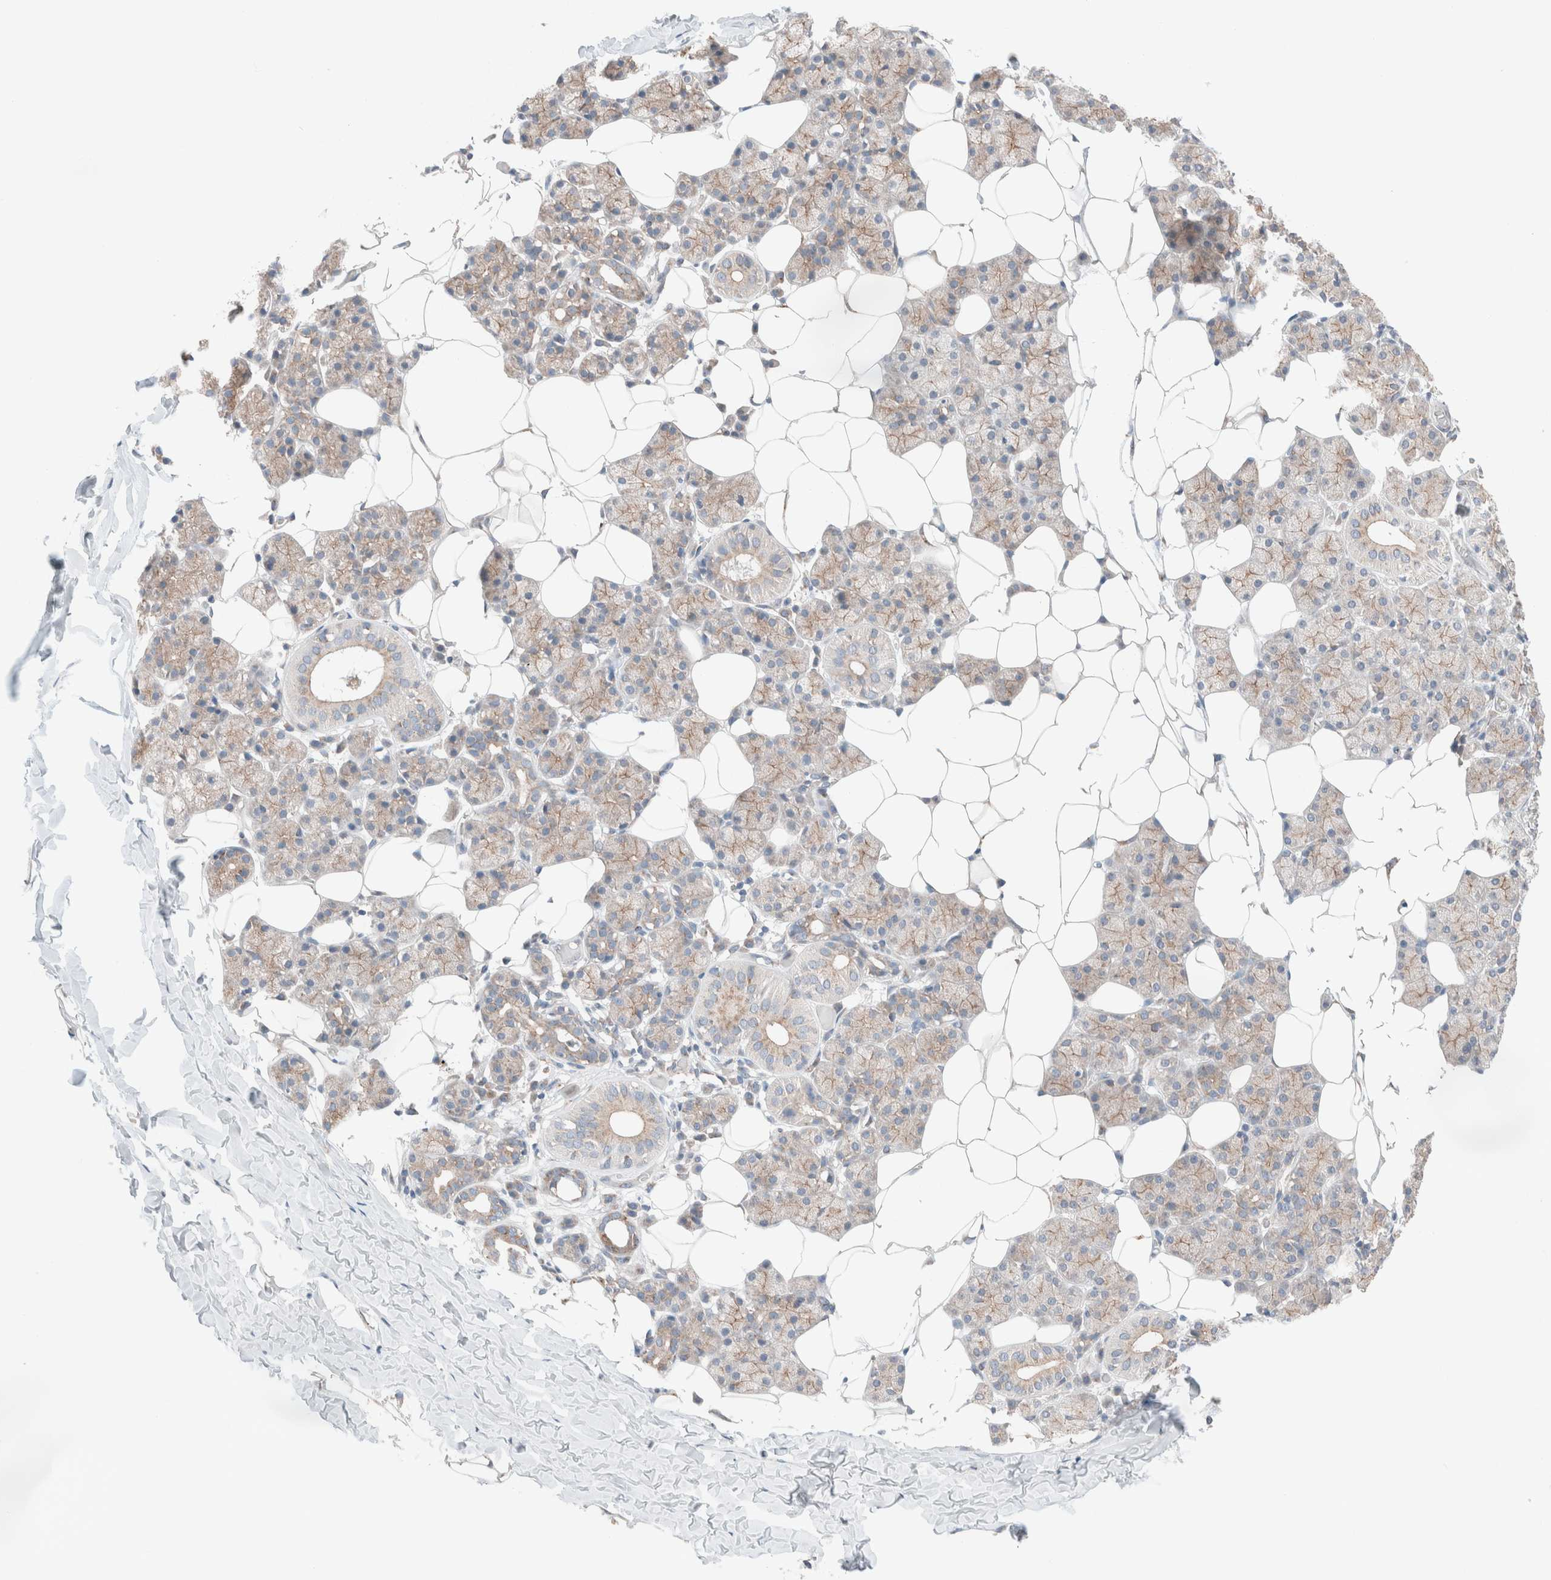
{"staining": {"intensity": "weak", "quantity": "25%-75%", "location": "cytoplasmic/membranous"}, "tissue": "salivary gland", "cell_type": "Glandular cells", "image_type": "normal", "snomed": [{"axis": "morphology", "description": "Normal tissue, NOS"}, {"axis": "topography", "description": "Salivary gland"}], "caption": "Glandular cells reveal low levels of weak cytoplasmic/membranous staining in approximately 25%-75% of cells in normal salivary gland.", "gene": "CASC3", "patient": {"sex": "female", "age": 33}}